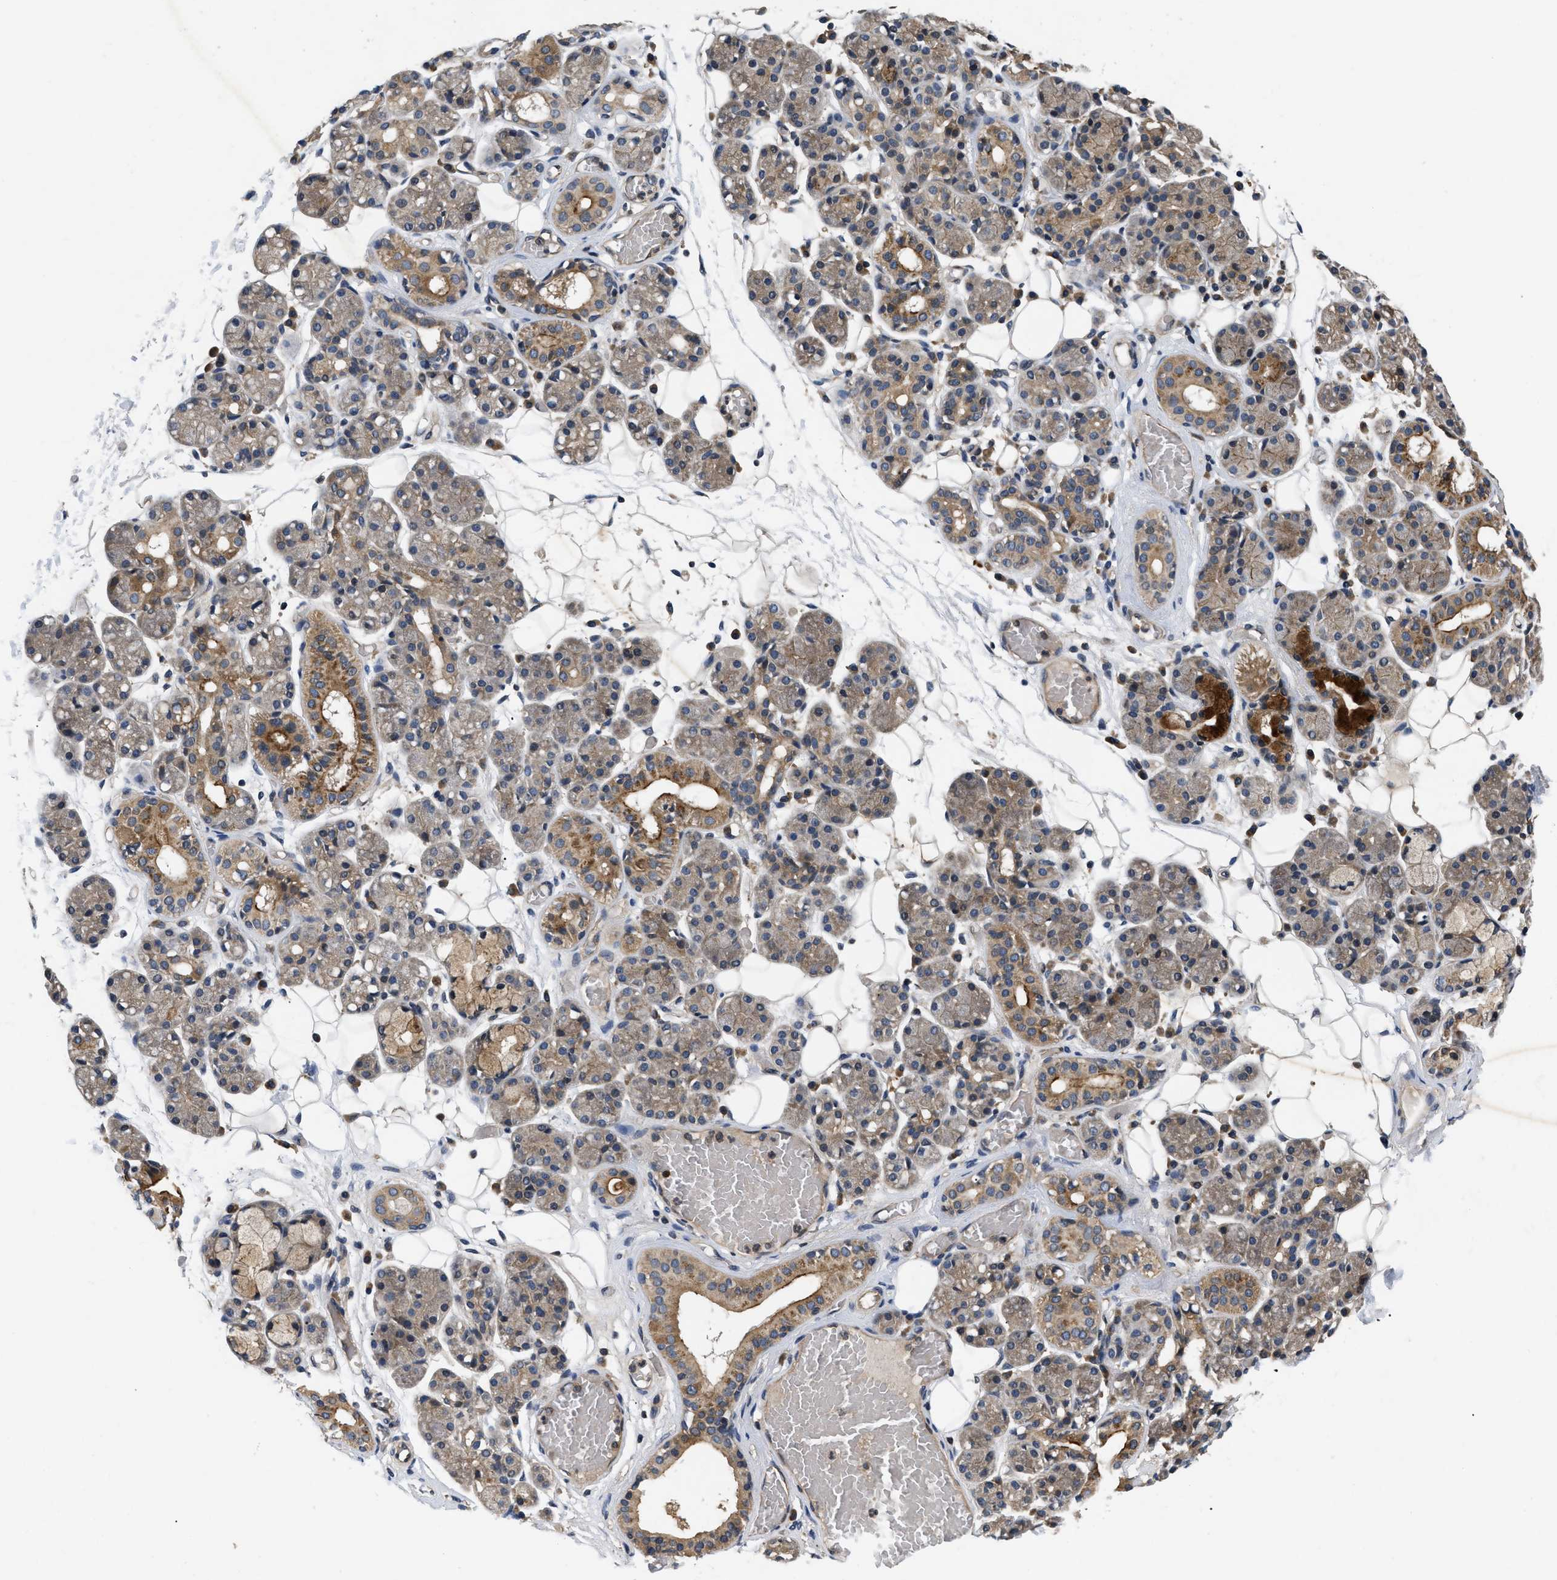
{"staining": {"intensity": "moderate", "quantity": "25%-75%", "location": "cytoplasmic/membranous"}, "tissue": "salivary gland", "cell_type": "Glandular cells", "image_type": "normal", "snomed": [{"axis": "morphology", "description": "Normal tissue, NOS"}, {"axis": "topography", "description": "Salivary gland"}], "caption": "Moderate cytoplasmic/membranous positivity for a protein is identified in approximately 25%-75% of glandular cells of normal salivary gland using IHC.", "gene": "HMGCR", "patient": {"sex": "male", "age": 63}}